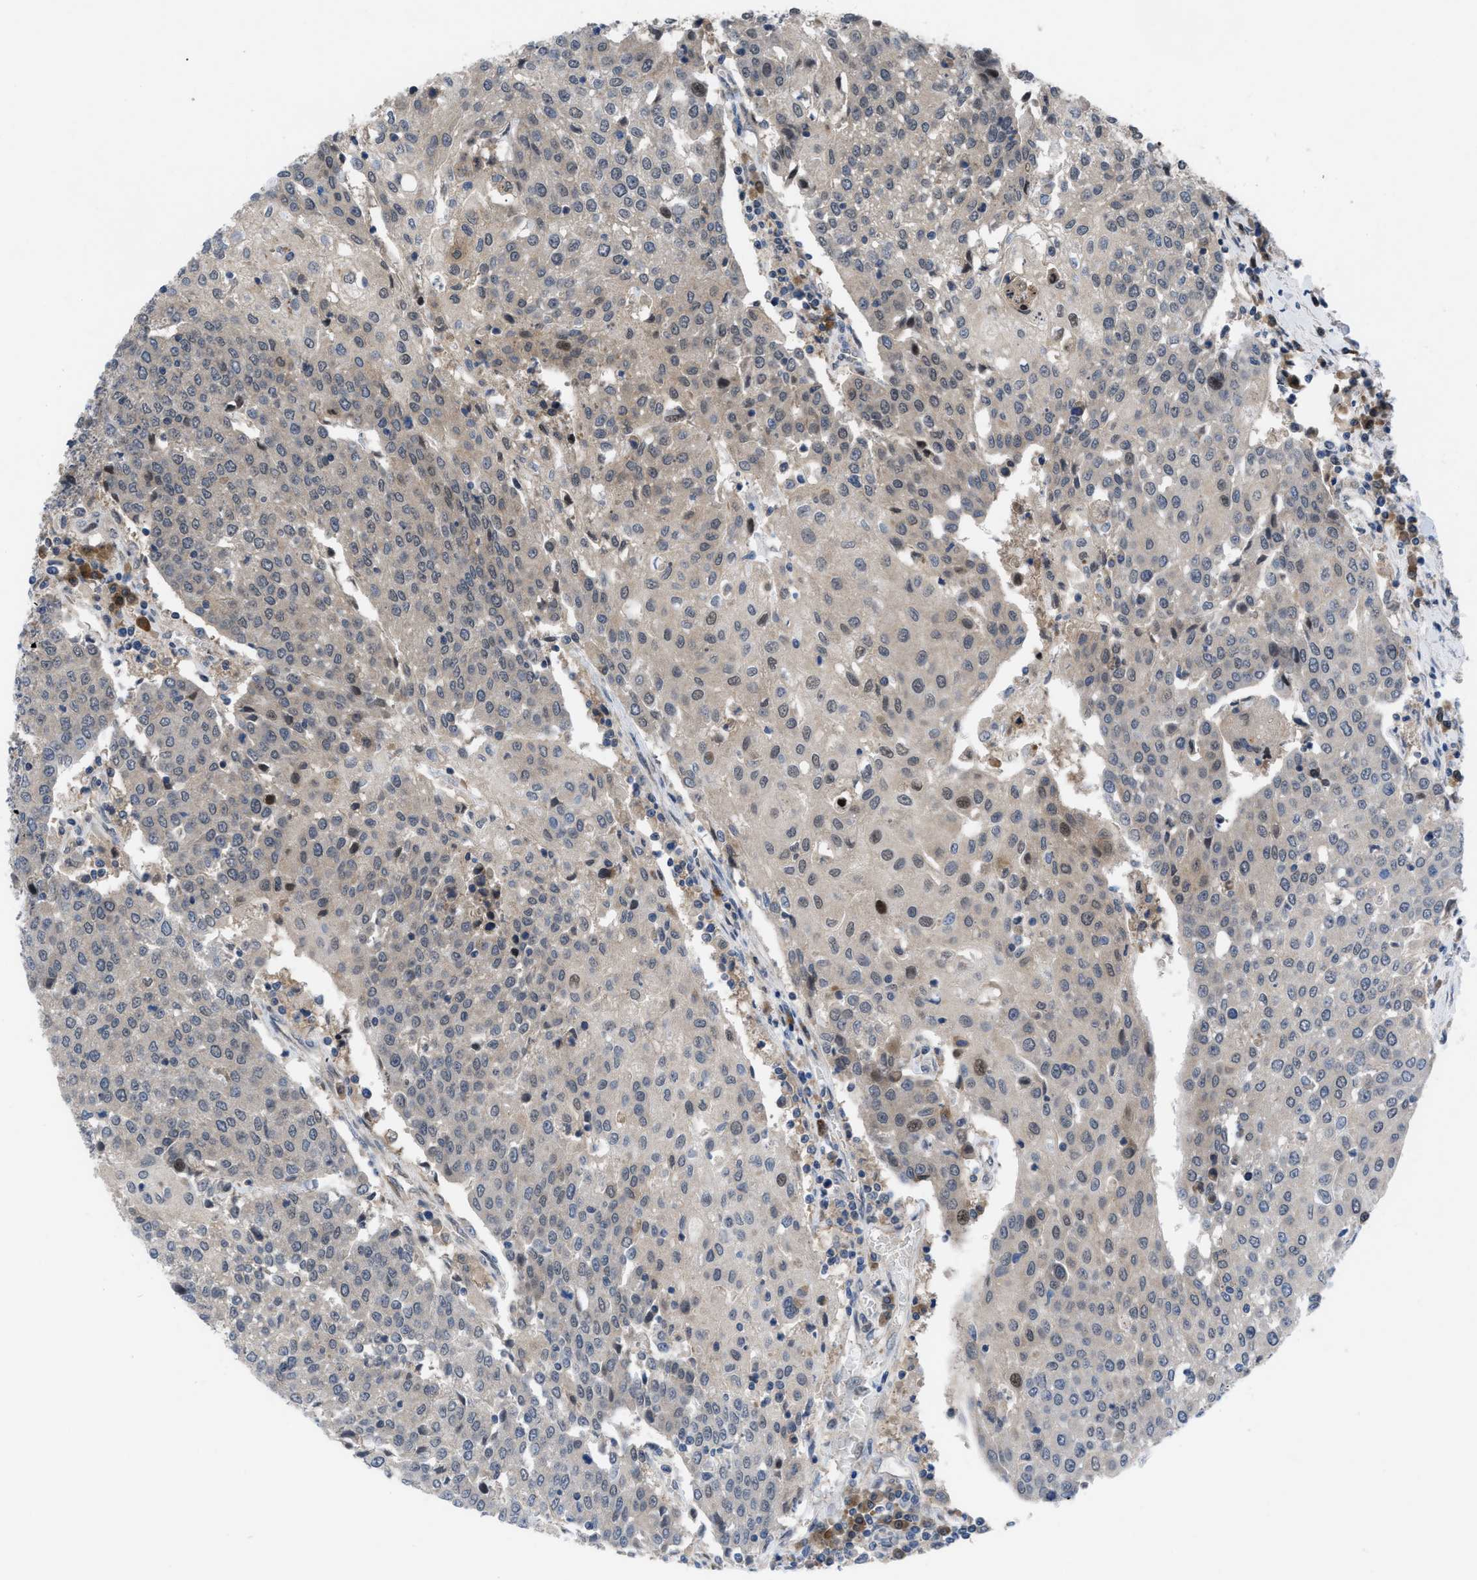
{"staining": {"intensity": "negative", "quantity": "none", "location": "none"}, "tissue": "urothelial cancer", "cell_type": "Tumor cells", "image_type": "cancer", "snomed": [{"axis": "morphology", "description": "Urothelial carcinoma, High grade"}, {"axis": "topography", "description": "Urinary bladder"}], "caption": "Tumor cells show no significant positivity in urothelial cancer. (DAB immunohistochemistry (IHC), high magnification).", "gene": "IL17RE", "patient": {"sex": "female", "age": 85}}